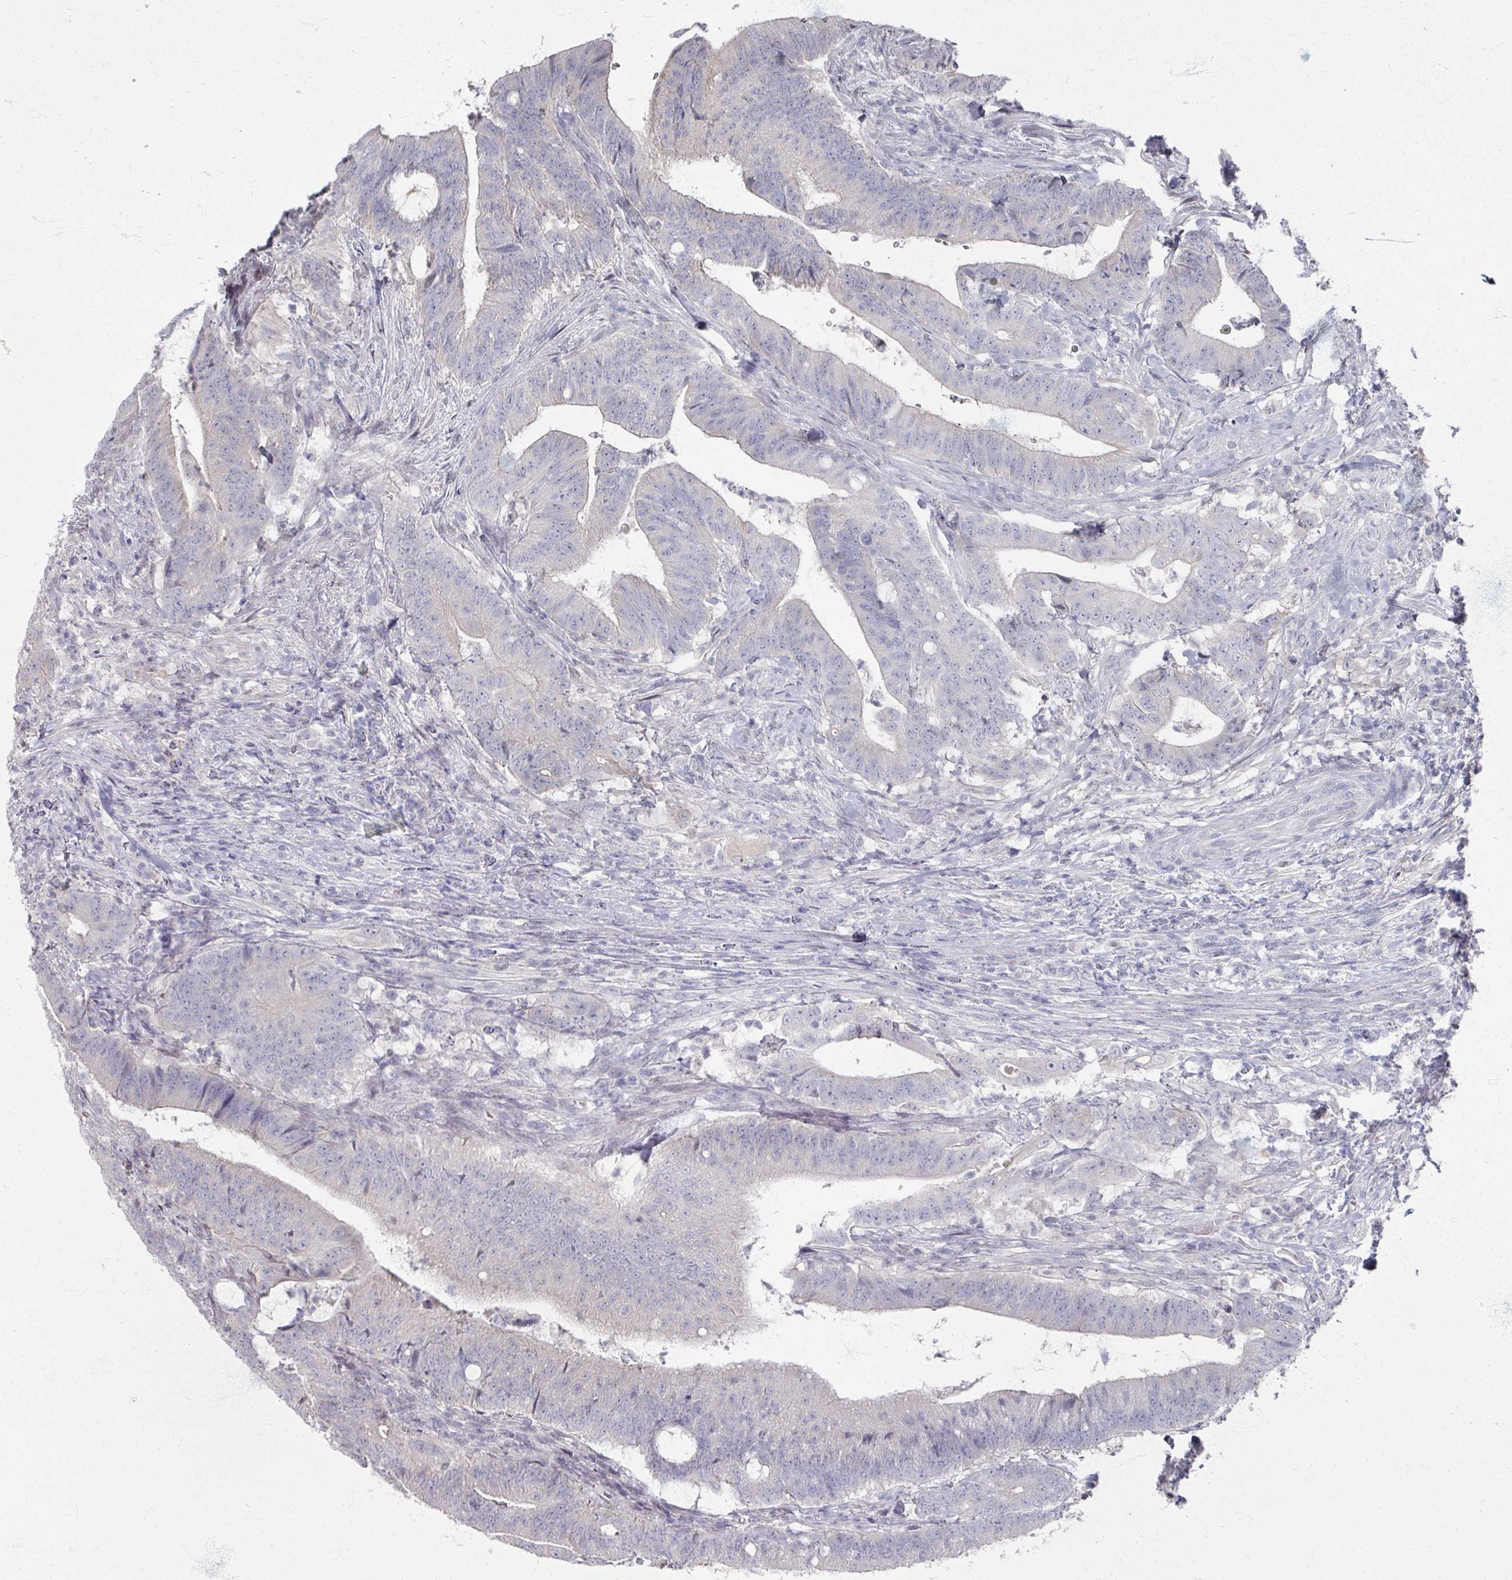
{"staining": {"intensity": "weak", "quantity": "<25%", "location": "cytoplasmic/membranous"}, "tissue": "colorectal cancer", "cell_type": "Tumor cells", "image_type": "cancer", "snomed": [{"axis": "morphology", "description": "Adenocarcinoma, NOS"}, {"axis": "topography", "description": "Colon"}], "caption": "Colorectal cancer (adenocarcinoma) stained for a protein using immunohistochemistry reveals no positivity tumor cells.", "gene": "TTYH3", "patient": {"sex": "female", "age": 43}}